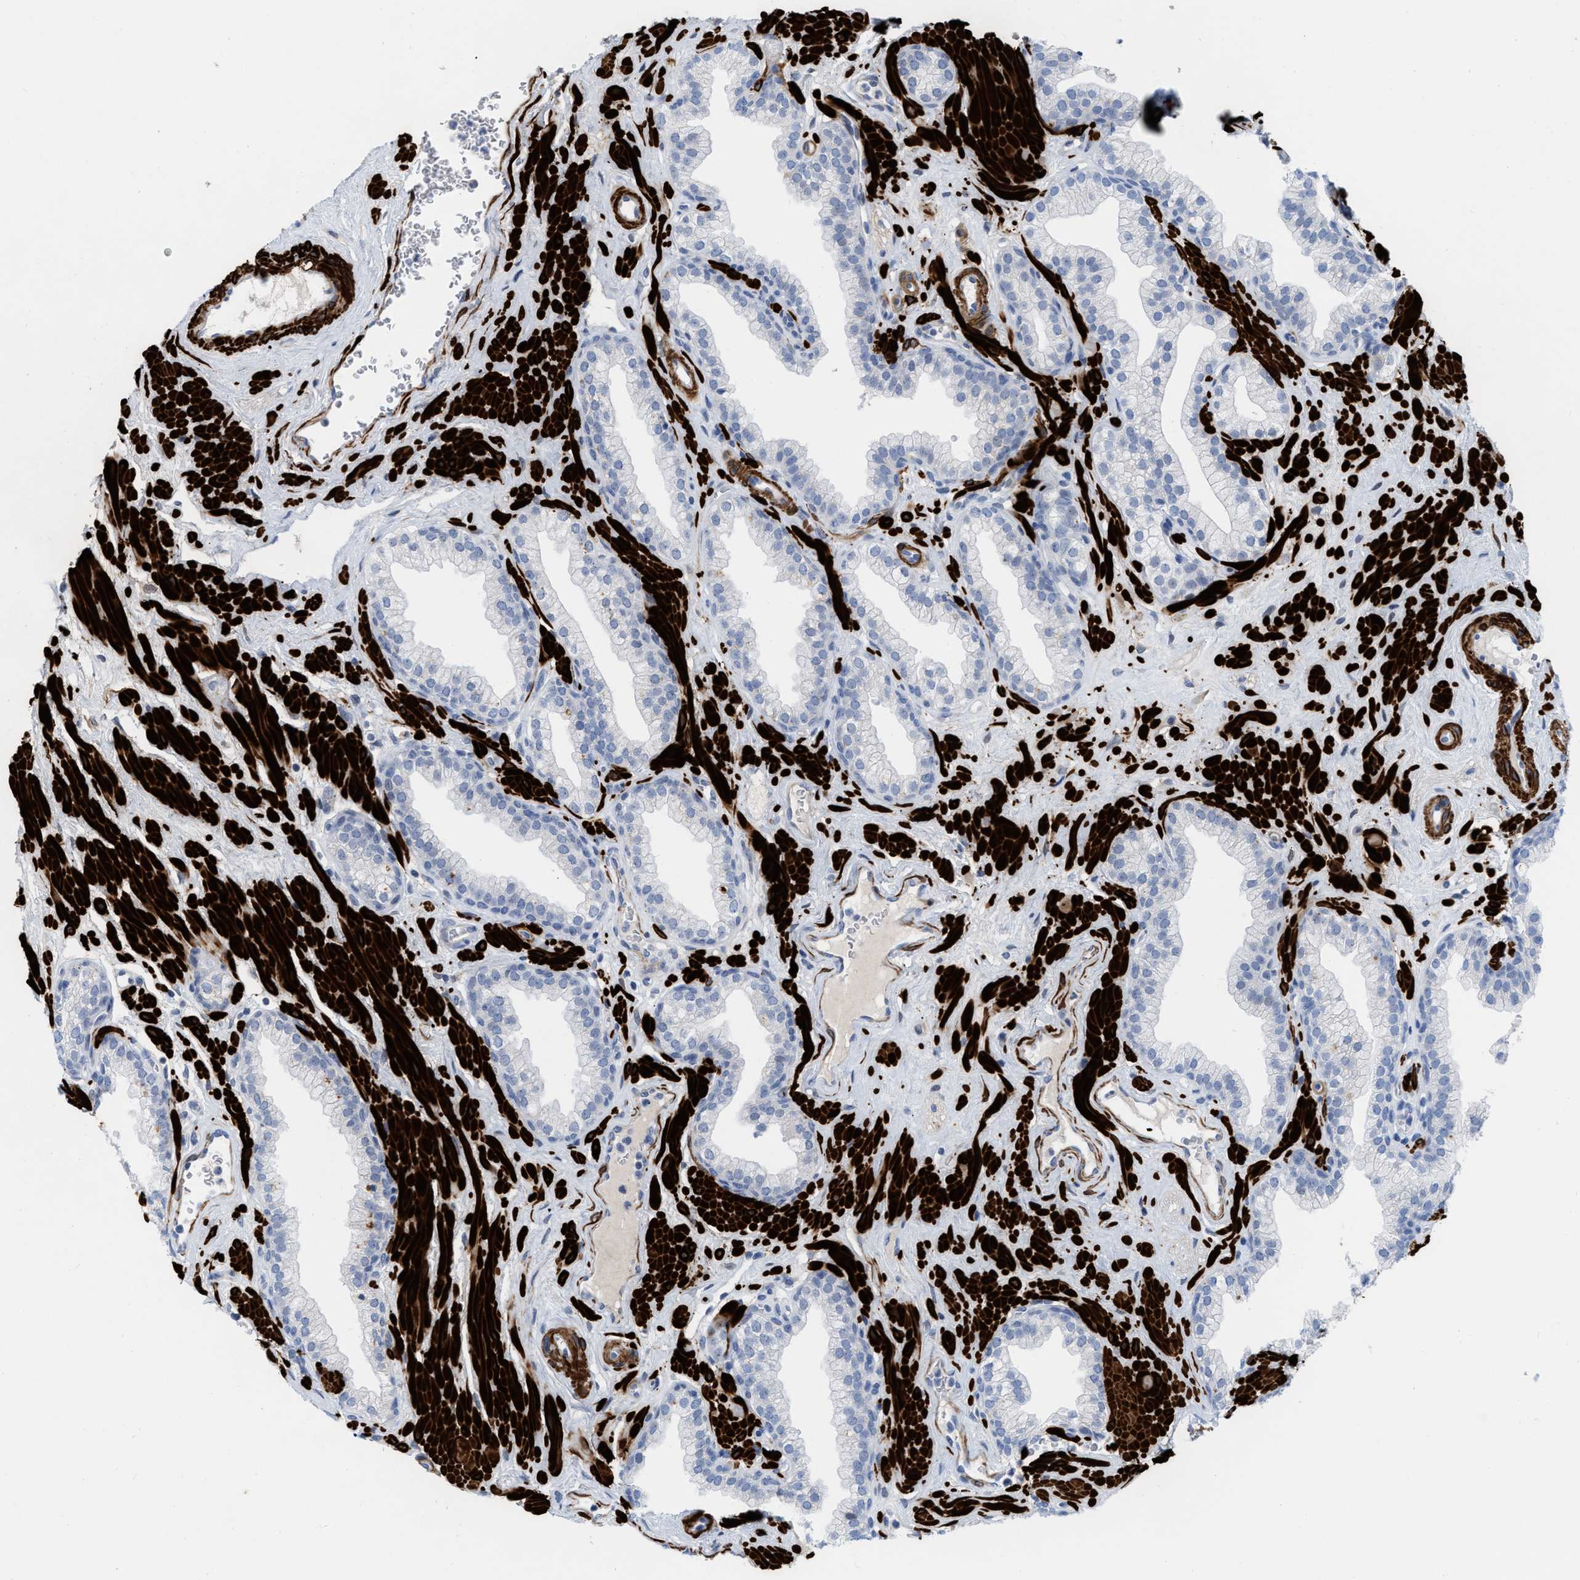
{"staining": {"intensity": "negative", "quantity": "none", "location": "none"}, "tissue": "prostate", "cell_type": "Glandular cells", "image_type": "normal", "snomed": [{"axis": "morphology", "description": "Normal tissue, NOS"}, {"axis": "morphology", "description": "Urothelial carcinoma, Low grade"}, {"axis": "topography", "description": "Urinary bladder"}, {"axis": "topography", "description": "Prostate"}], "caption": "IHC histopathology image of benign prostate: prostate stained with DAB exhibits no significant protein staining in glandular cells. (DAB (3,3'-diaminobenzidine) IHC, high magnification).", "gene": "TAGLN", "patient": {"sex": "male", "age": 60}}